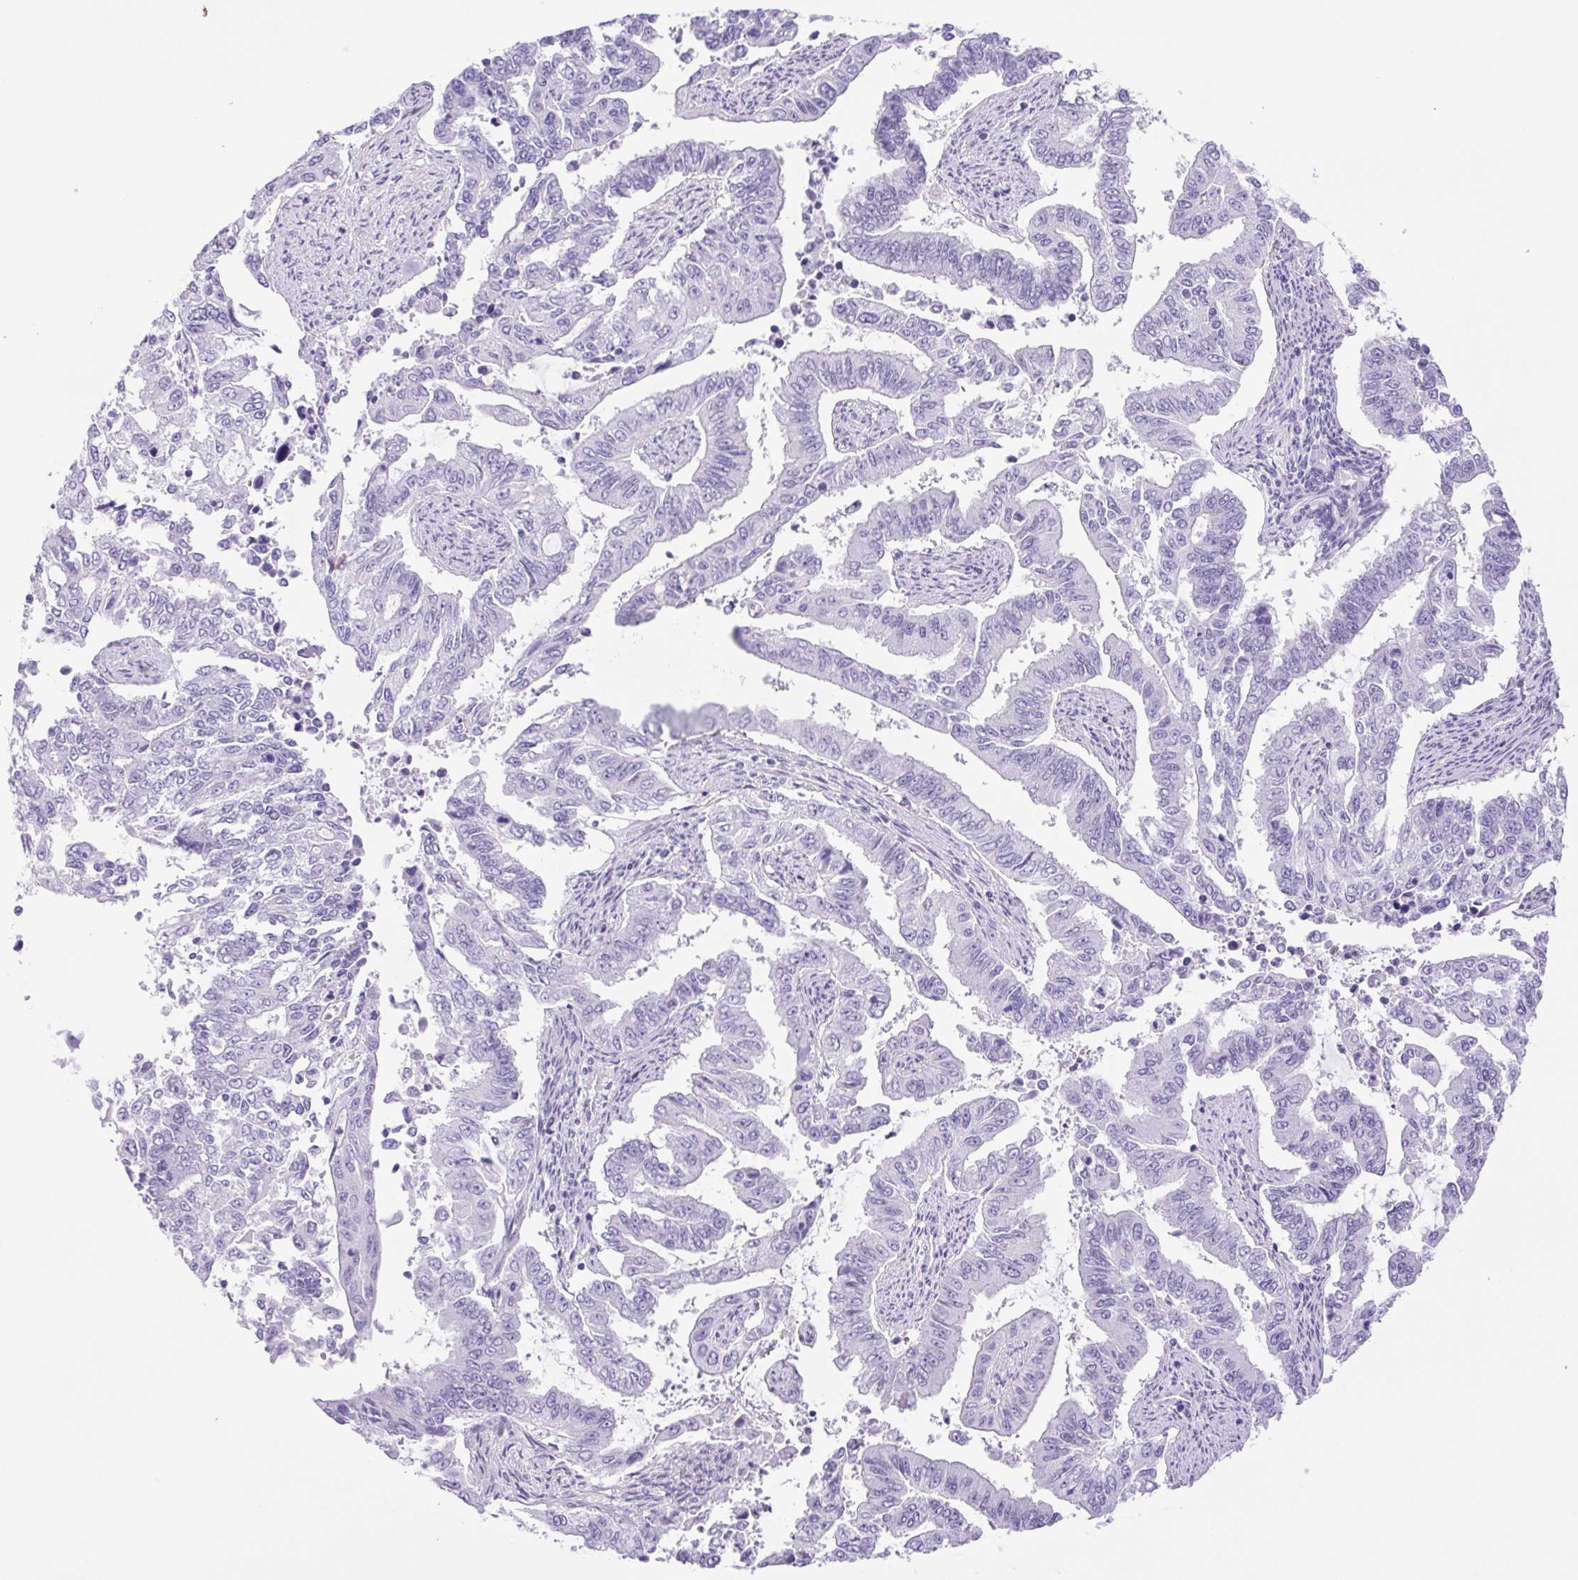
{"staining": {"intensity": "negative", "quantity": "none", "location": "none"}, "tissue": "endometrial cancer", "cell_type": "Tumor cells", "image_type": "cancer", "snomed": [{"axis": "morphology", "description": "Adenocarcinoma, NOS"}, {"axis": "topography", "description": "Uterus"}], "caption": "High power microscopy histopathology image of an immunohistochemistry (IHC) micrograph of endometrial adenocarcinoma, revealing no significant expression in tumor cells.", "gene": "CDSN", "patient": {"sex": "female", "age": 59}}